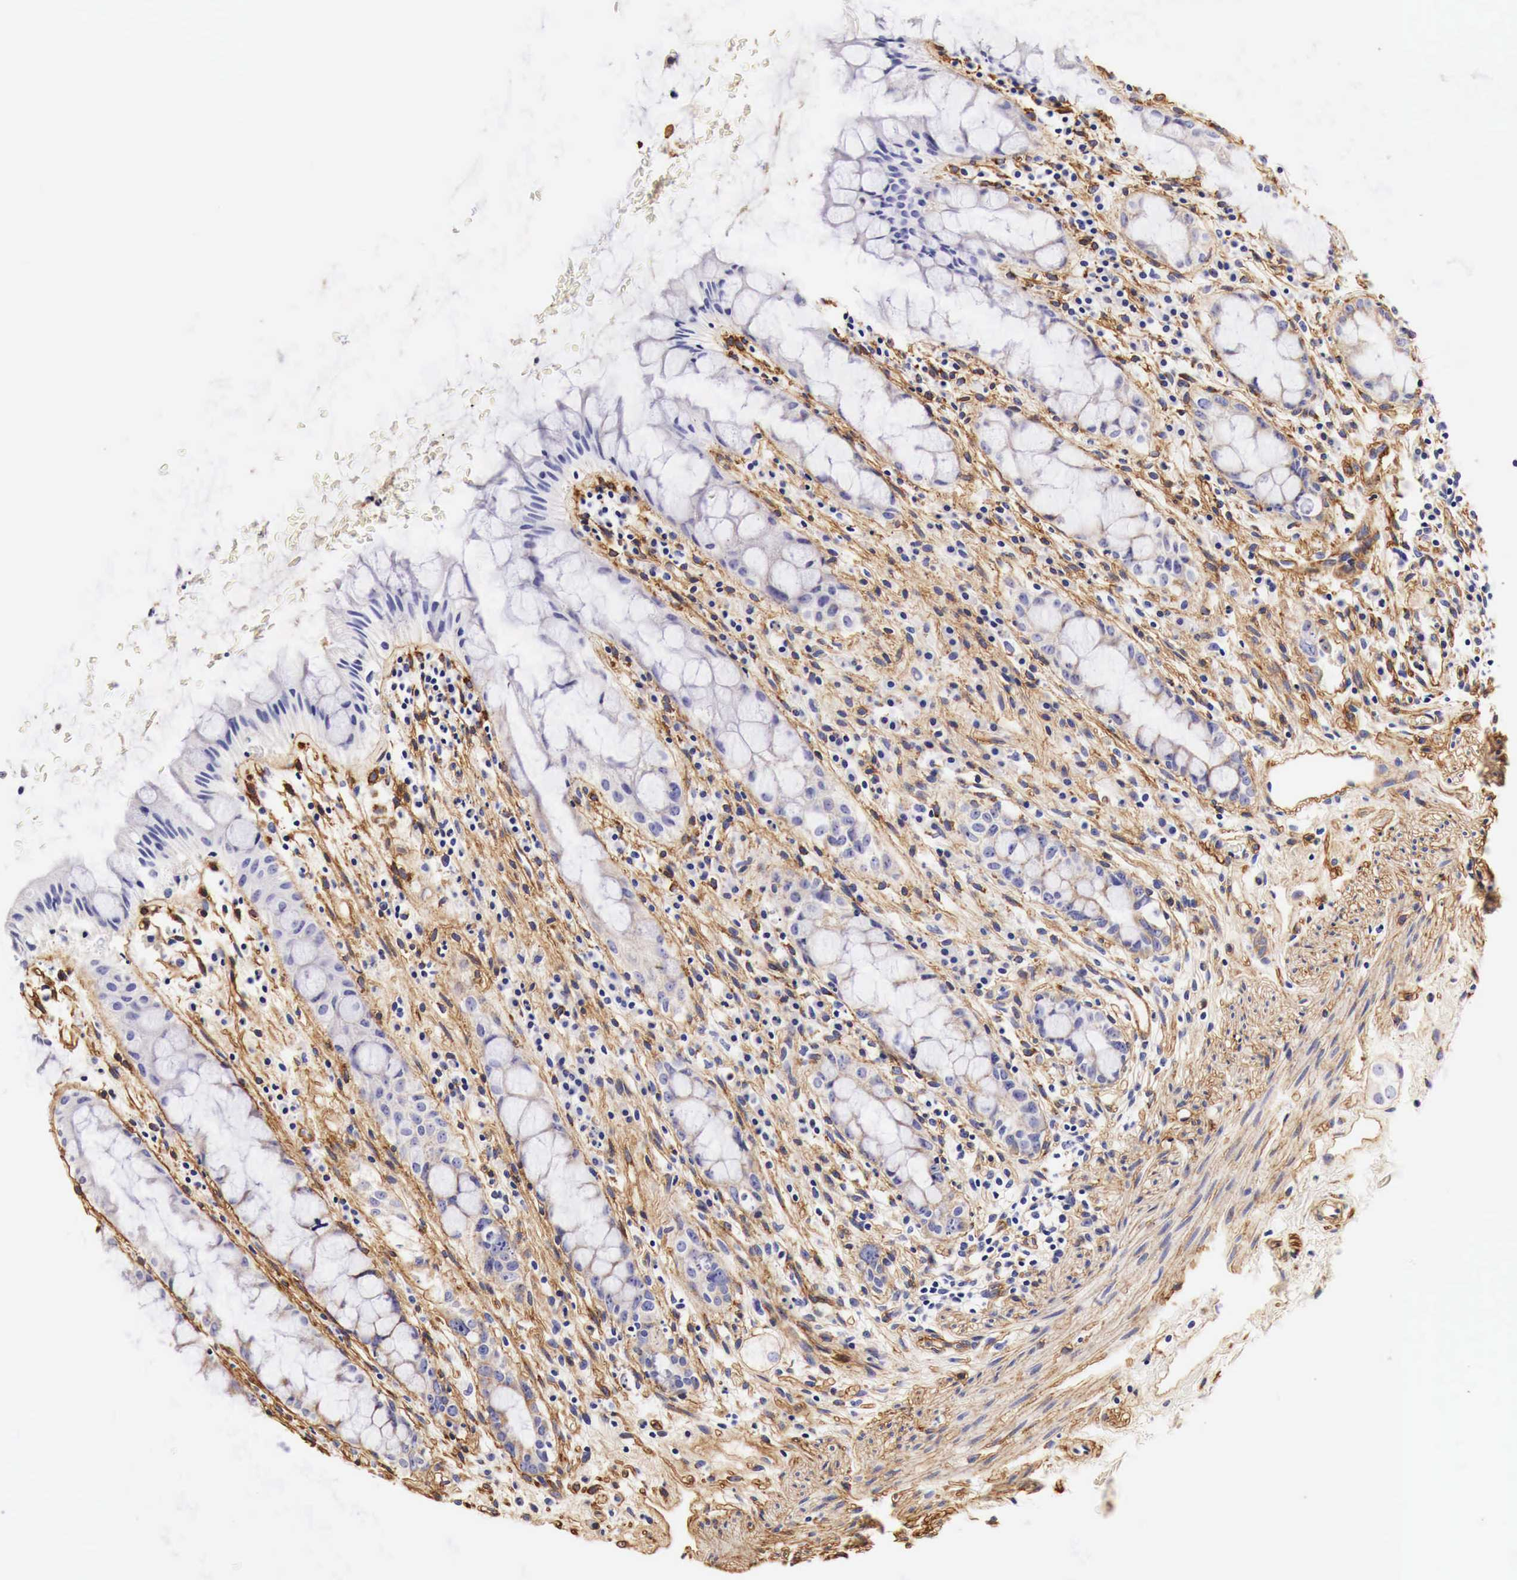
{"staining": {"intensity": "negative", "quantity": "none", "location": "none"}, "tissue": "rectum", "cell_type": "Glandular cells", "image_type": "normal", "snomed": [{"axis": "morphology", "description": "Normal tissue, NOS"}, {"axis": "topography", "description": "Rectum"}], "caption": "IHC of normal human rectum shows no positivity in glandular cells. The staining was performed using DAB (3,3'-diaminobenzidine) to visualize the protein expression in brown, while the nuclei were stained in blue with hematoxylin (Magnification: 20x).", "gene": "LAMB2", "patient": {"sex": "male", "age": 65}}